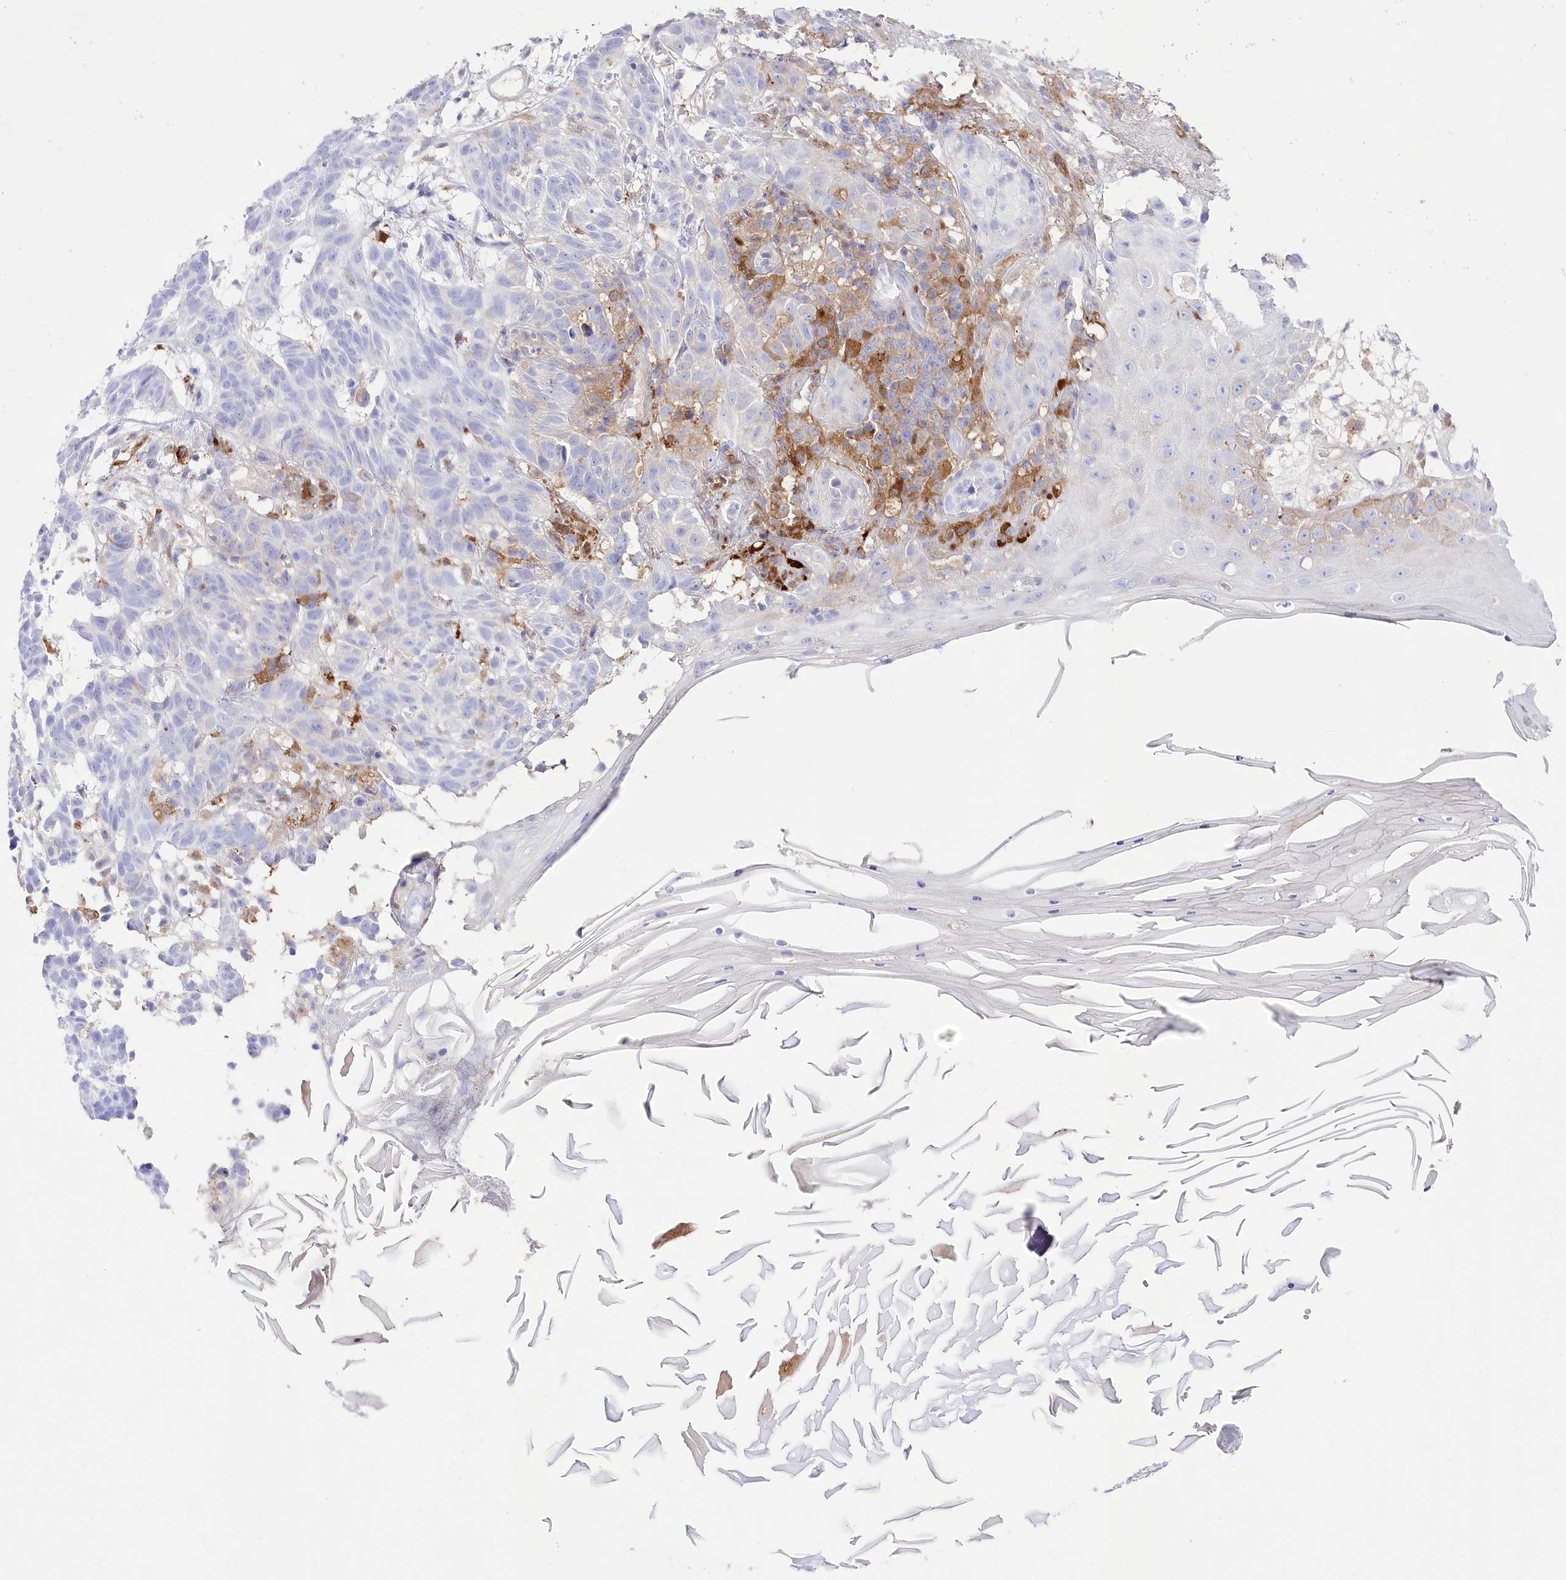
{"staining": {"intensity": "negative", "quantity": "none", "location": "none"}, "tissue": "skin cancer", "cell_type": "Tumor cells", "image_type": "cancer", "snomed": [{"axis": "morphology", "description": "Basal cell carcinoma"}, {"axis": "topography", "description": "Skin"}], "caption": "This is a histopathology image of IHC staining of basal cell carcinoma (skin), which shows no staining in tumor cells.", "gene": "DNAJC19", "patient": {"sex": "male", "age": 85}}